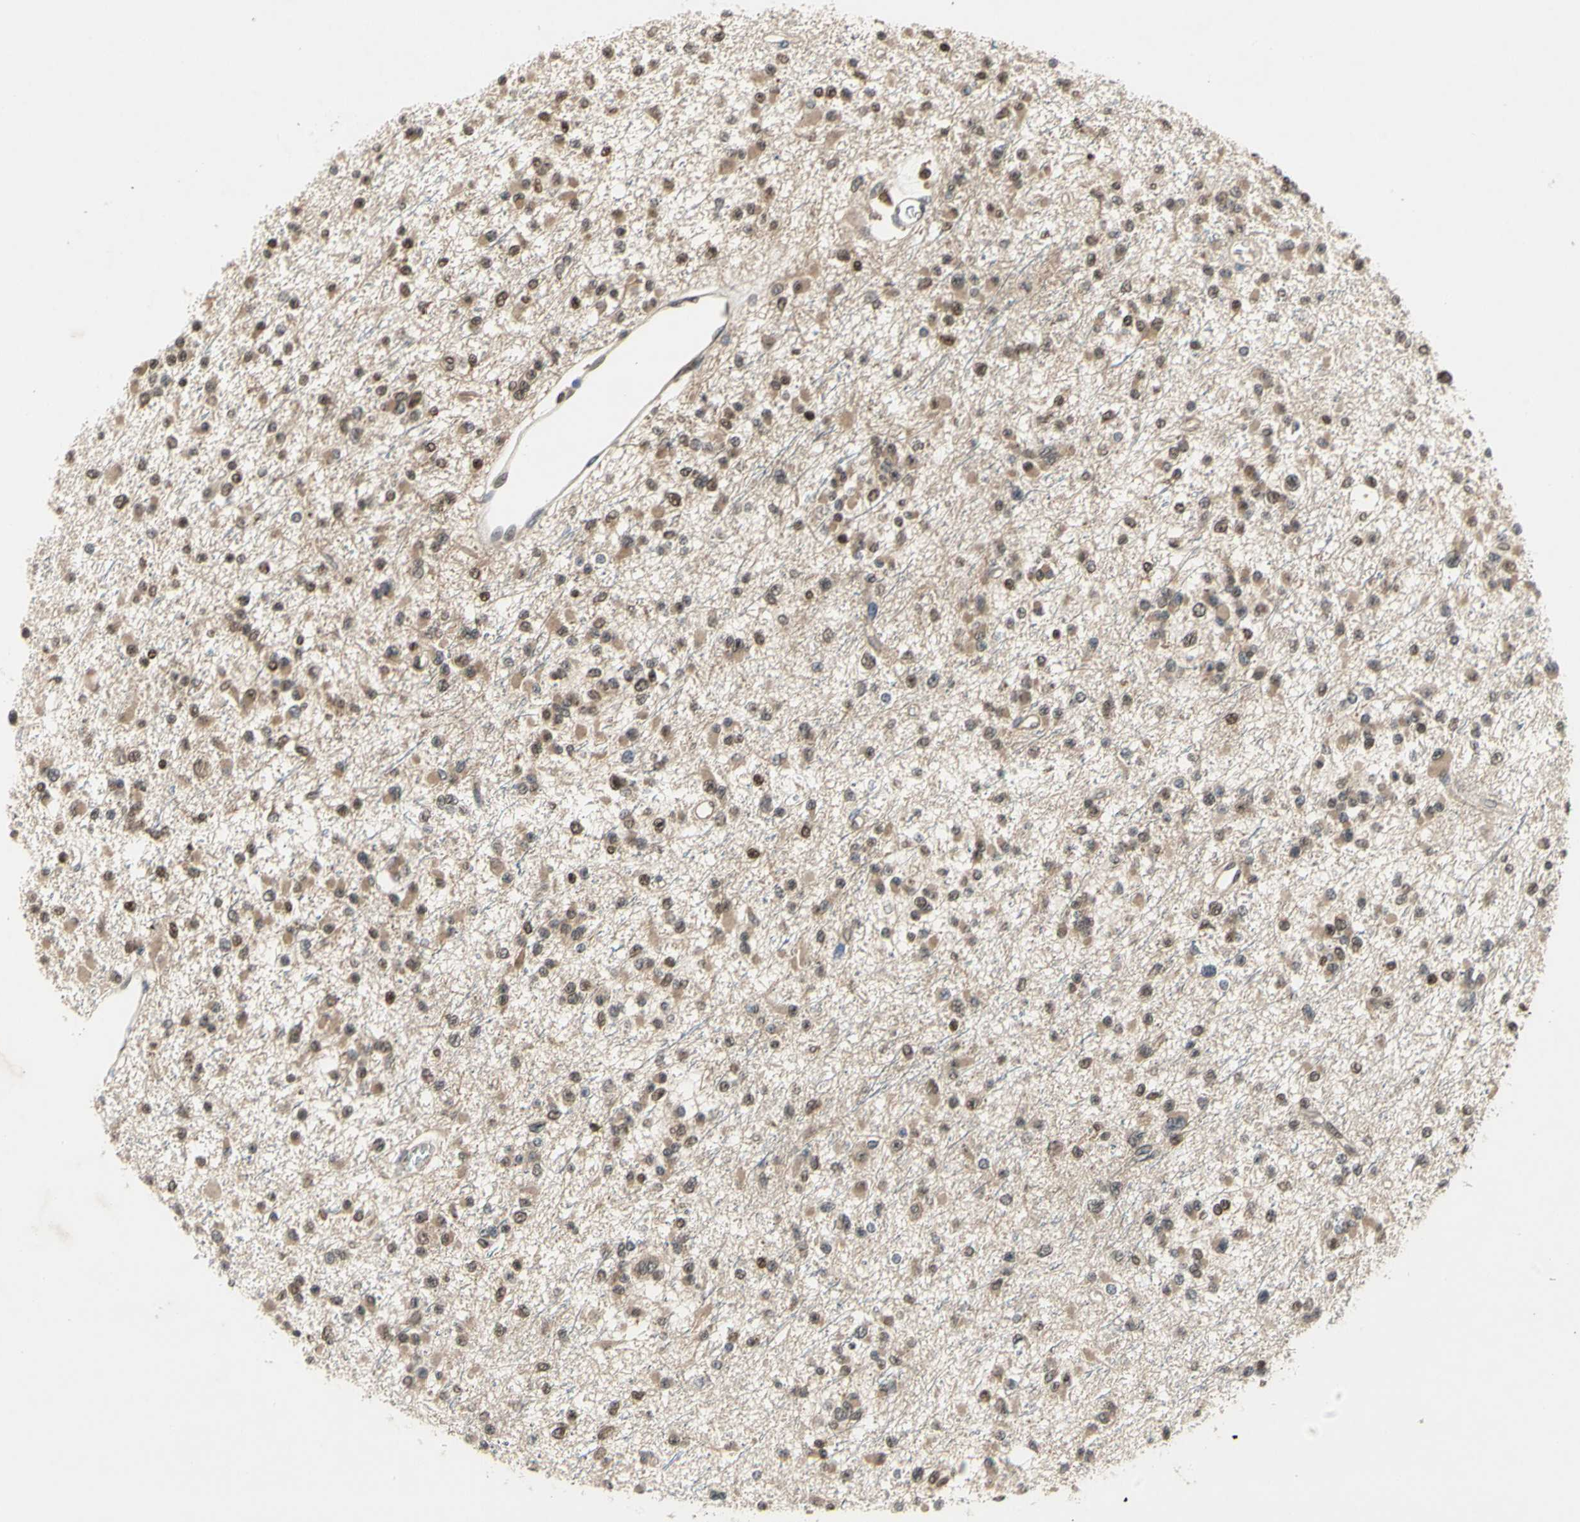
{"staining": {"intensity": "moderate", "quantity": ">75%", "location": "nuclear"}, "tissue": "glioma", "cell_type": "Tumor cells", "image_type": "cancer", "snomed": [{"axis": "morphology", "description": "Glioma, malignant, Low grade"}, {"axis": "topography", "description": "Brain"}], "caption": "Immunohistochemistry (IHC) histopathology image of neoplastic tissue: human malignant glioma (low-grade) stained using IHC reveals medium levels of moderate protein expression localized specifically in the nuclear of tumor cells, appearing as a nuclear brown color.", "gene": "GSR", "patient": {"sex": "female", "age": 22}}